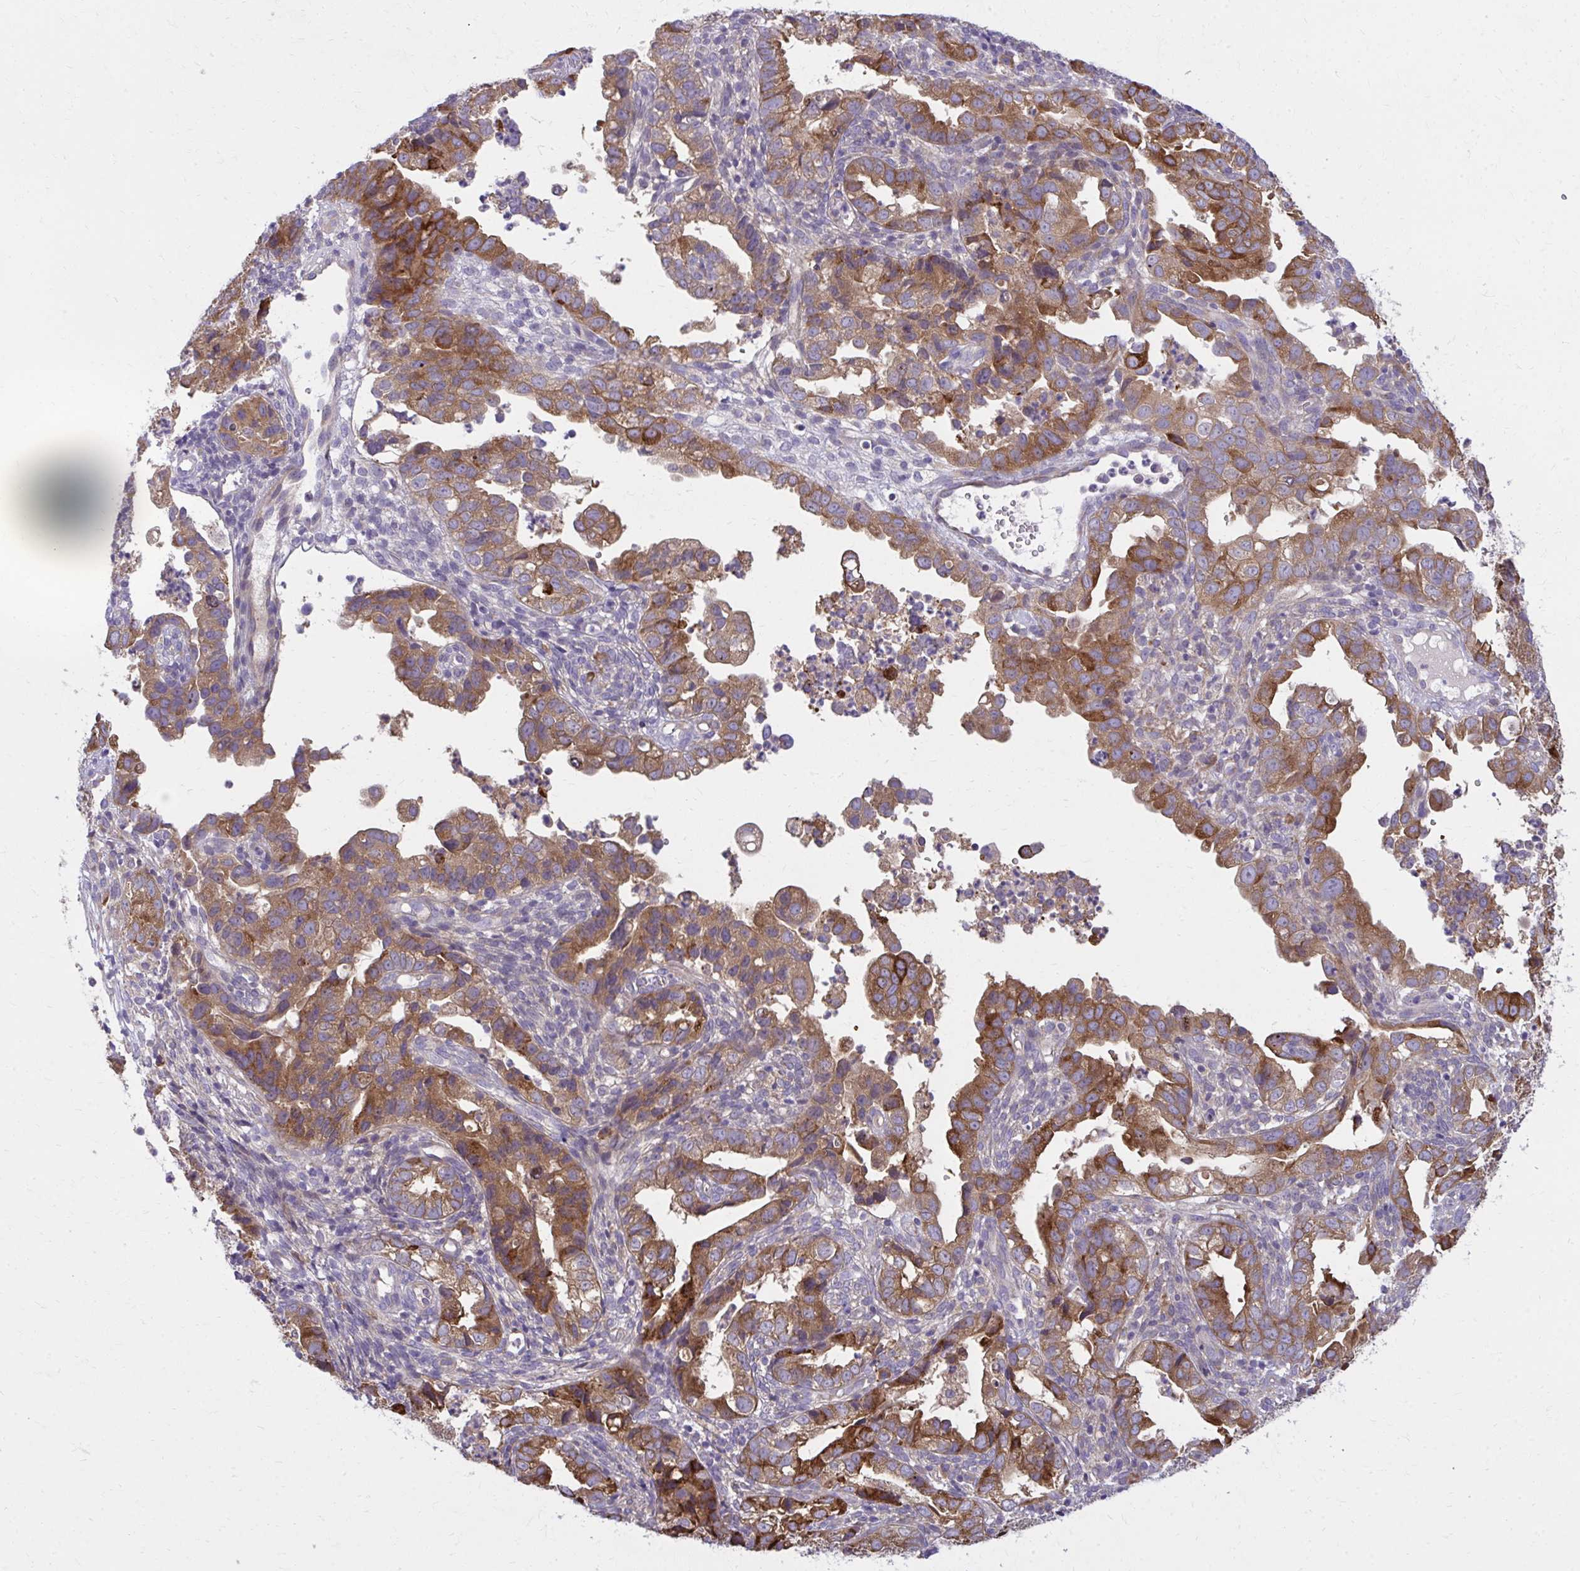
{"staining": {"intensity": "moderate", "quantity": ">75%", "location": "cytoplasmic/membranous"}, "tissue": "endometrial cancer", "cell_type": "Tumor cells", "image_type": "cancer", "snomed": [{"axis": "morphology", "description": "Adenocarcinoma, NOS"}, {"axis": "topography", "description": "Endometrium"}], "caption": "The image displays immunohistochemical staining of adenocarcinoma (endometrial). There is moderate cytoplasmic/membranous staining is appreciated in approximately >75% of tumor cells.", "gene": "CEMP1", "patient": {"sex": "female", "age": 57}}